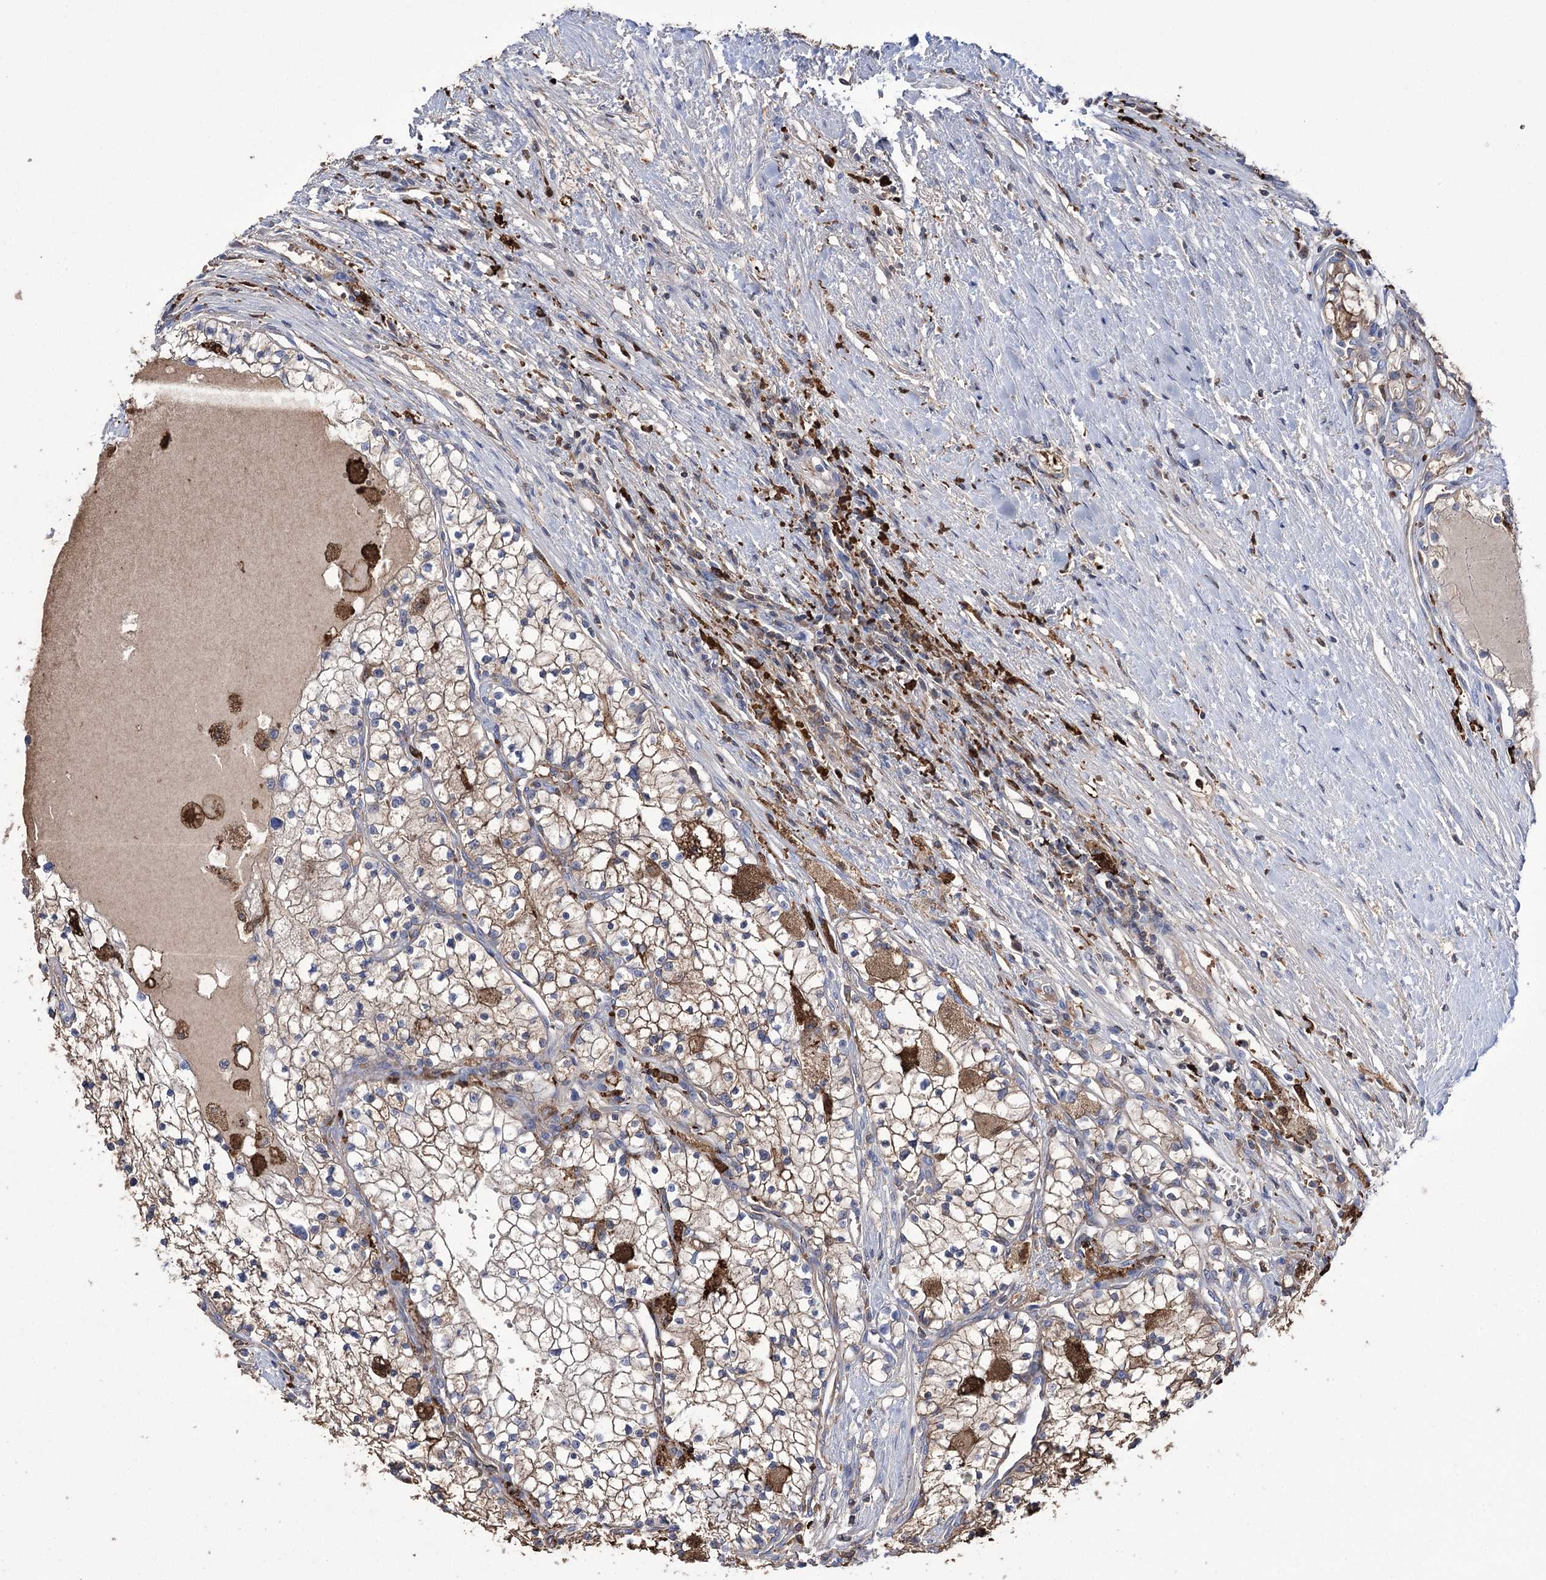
{"staining": {"intensity": "weak", "quantity": "25%-75%", "location": "cytoplasmic/membranous"}, "tissue": "renal cancer", "cell_type": "Tumor cells", "image_type": "cancer", "snomed": [{"axis": "morphology", "description": "Normal tissue, NOS"}, {"axis": "morphology", "description": "Adenocarcinoma, NOS"}, {"axis": "topography", "description": "Kidney"}], "caption": "Immunohistochemical staining of human renal cancer (adenocarcinoma) shows weak cytoplasmic/membranous protein positivity in approximately 25%-75% of tumor cells.", "gene": "ZNF622", "patient": {"sex": "male", "age": 68}}